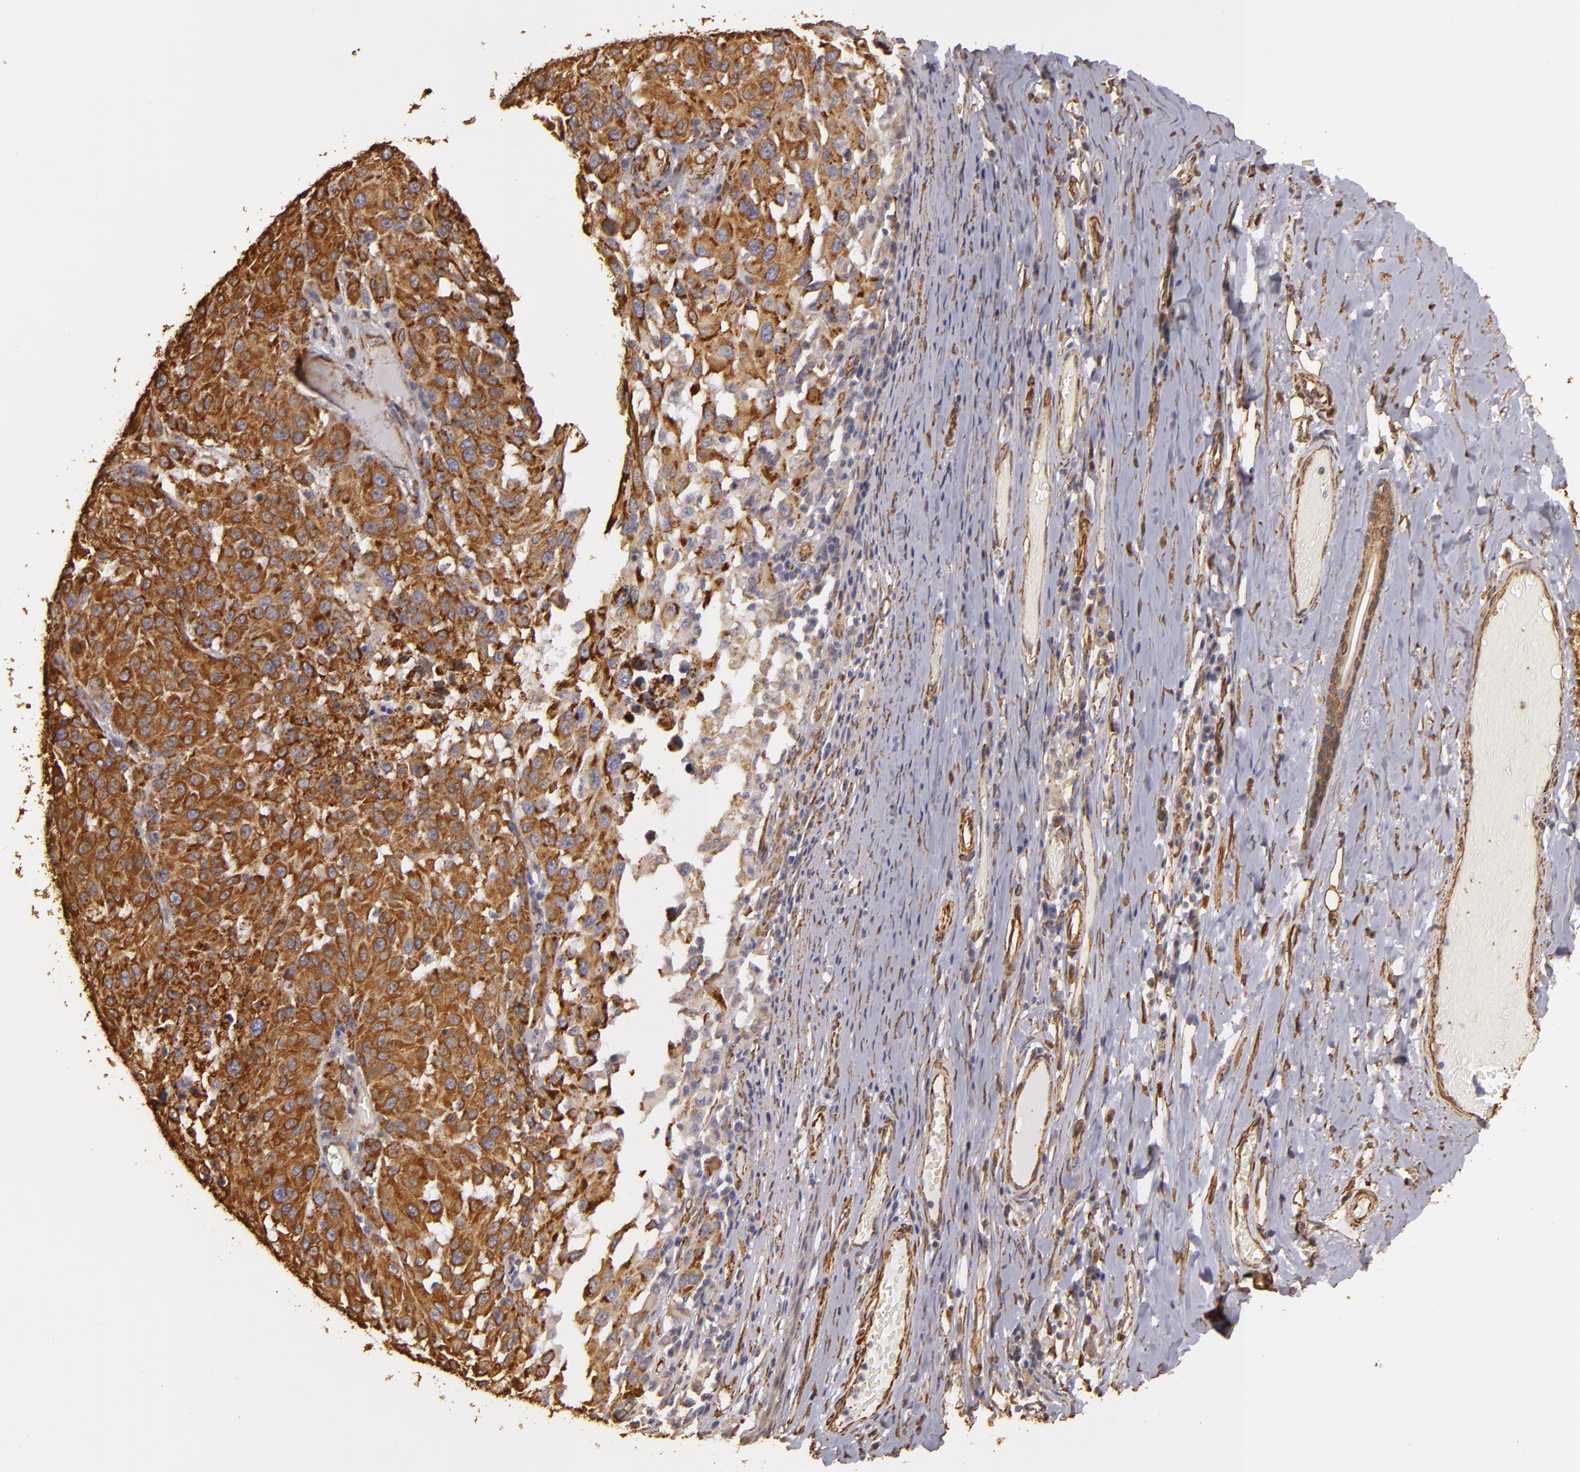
{"staining": {"intensity": "strong", "quantity": ">75%", "location": "cytoplasmic/membranous"}, "tissue": "melanoma", "cell_type": "Tumor cells", "image_type": "cancer", "snomed": [{"axis": "morphology", "description": "Malignant melanoma, NOS"}, {"axis": "topography", "description": "Skin"}], "caption": "Protein staining shows strong cytoplasmic/membranous positivity in approximately >75% of tumor cells in malignant melanoma.", "gene": "CYB5R3", "patient": {"sex": "female", "age": 77}}